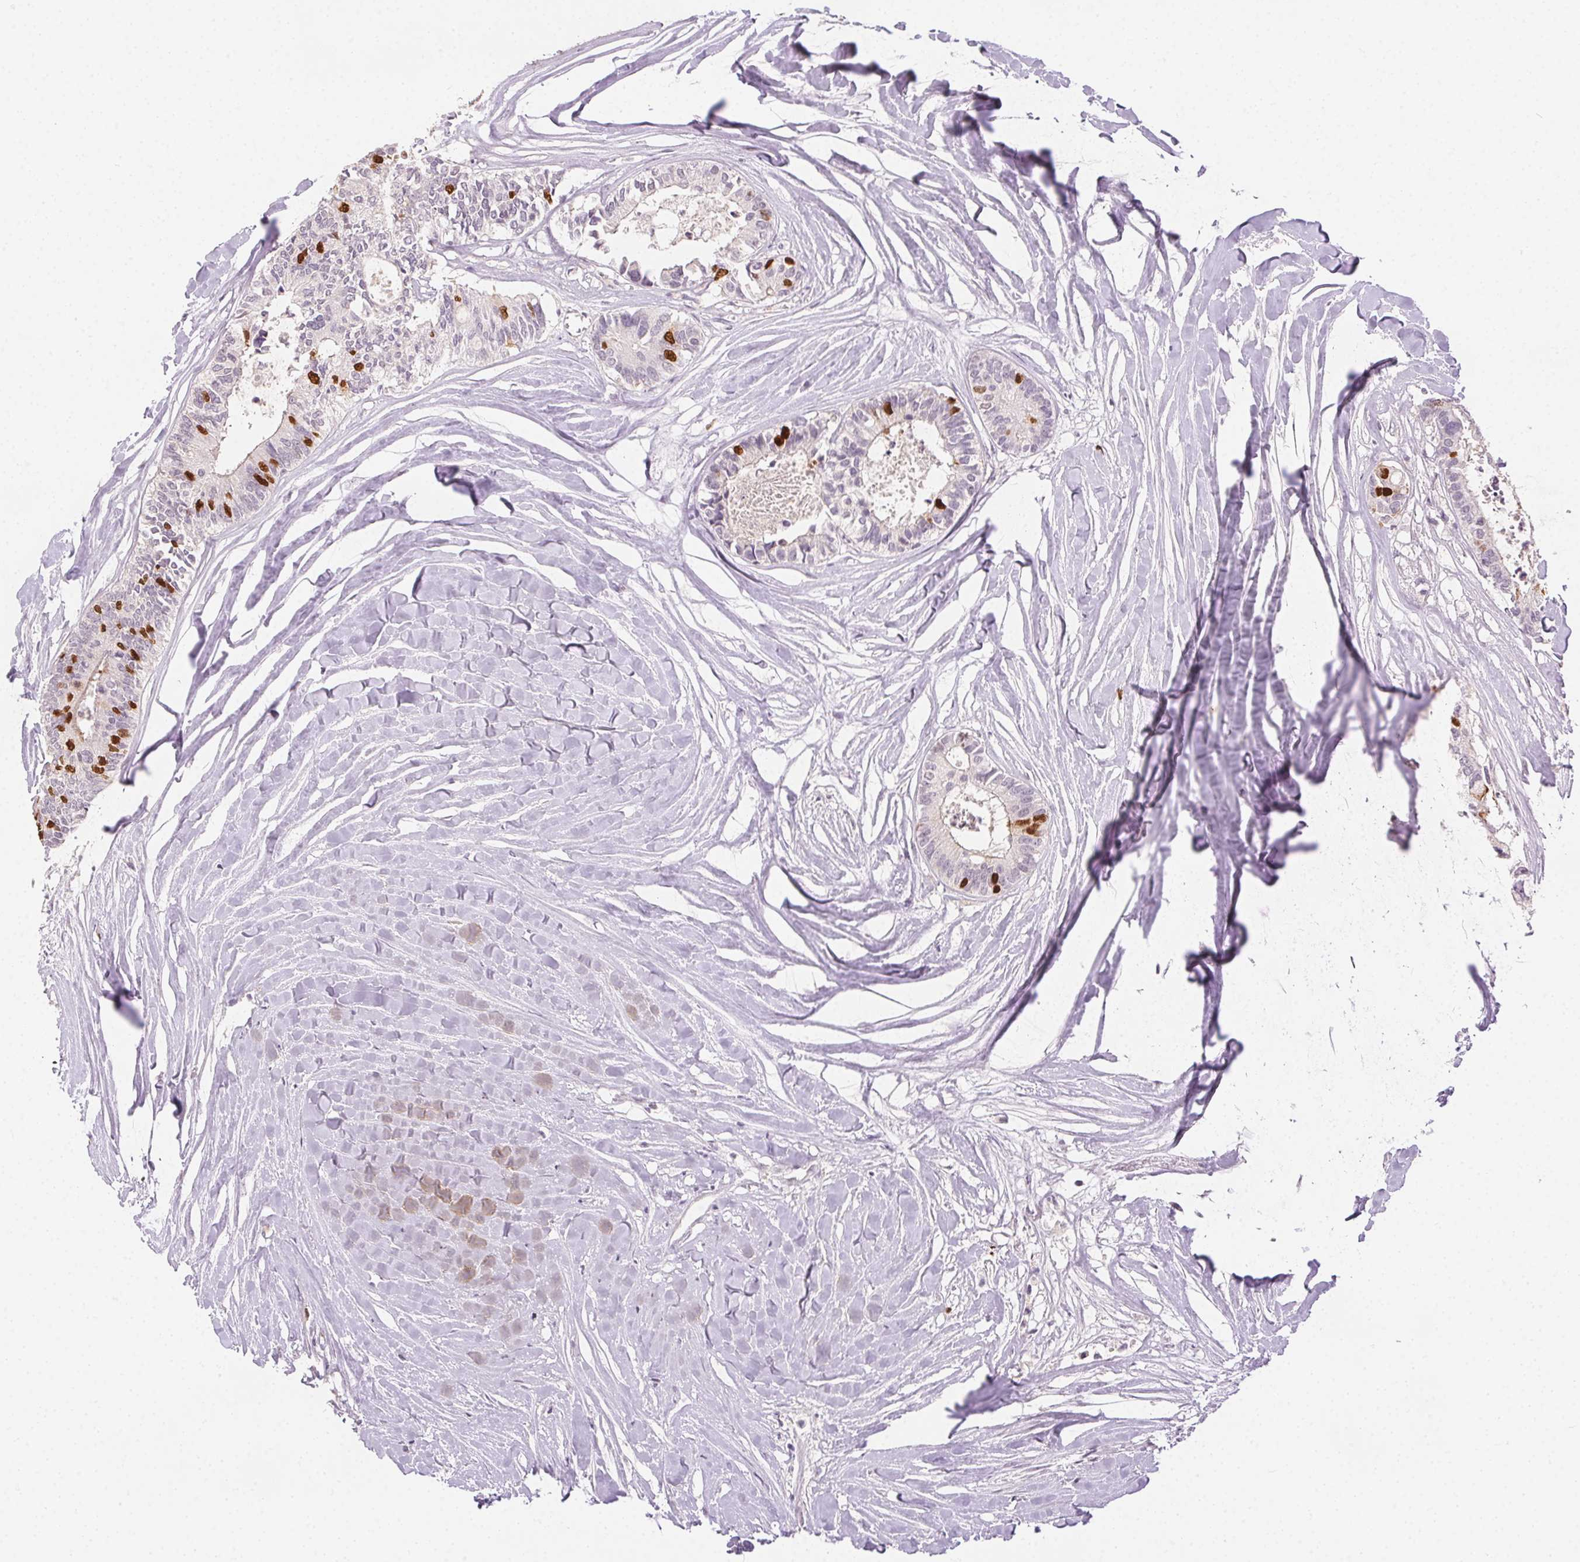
{"staining": {"intensity": "moderate", "quantity": "25%-75%", "location": "nuclear"}, "tissue": "colorectal cancer", "cell_type": "Tumor cells", "image_type": "cancer", "snomed": [{"axis": "morphology", "description": "Adenocarcinoma, NOS"}, {"axis": "topography", "description": "Colon"}, {"axis": "topography", "description": "Rectum"}], "caption": "This is a histology image of IHC staining of colorectal adenocarcinoma, which shows moderate positivity in the nuclear of tumor cells.", "gene": "ANLN", "patient": {"sex": "male", "age": 57}}